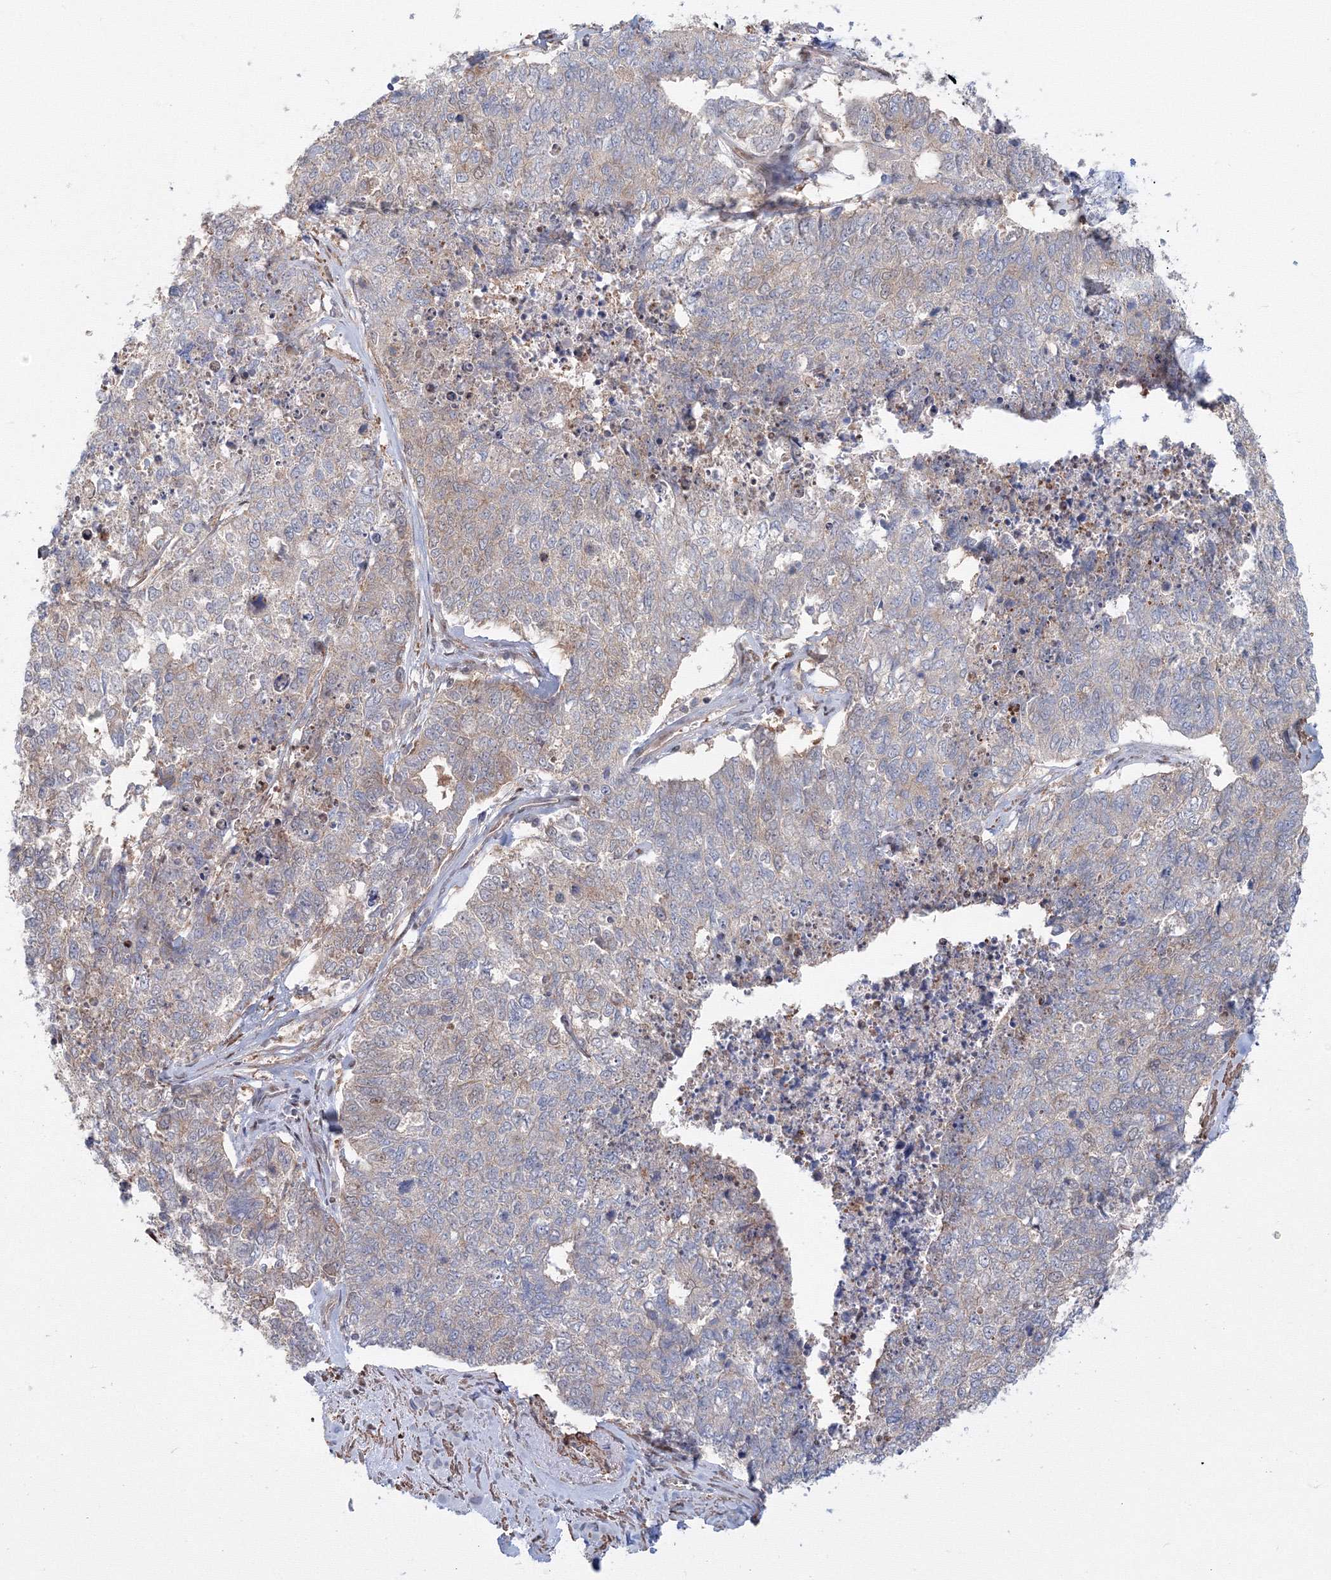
{"staining": {"intensity": "weak", "quantity": "<25%", "location": "cytoplasmic/membranous"}, "tissue": "cervical cancer", "cell_type": "Tumor cells", "image_type": "cancer", "snomed": [{"axis": "morphology", "description": "Squamous cell carcinoma, NOS"}, {"axis": "topography", "description": "Cervix"}], "caption": "High power microscopy image of an IHC image of squamous cell carcinoma (cervical), revealing no significant expression in tumor cells.", "gene": "ARHGAP21", "patient": {"sex": "female", "age": 63}}